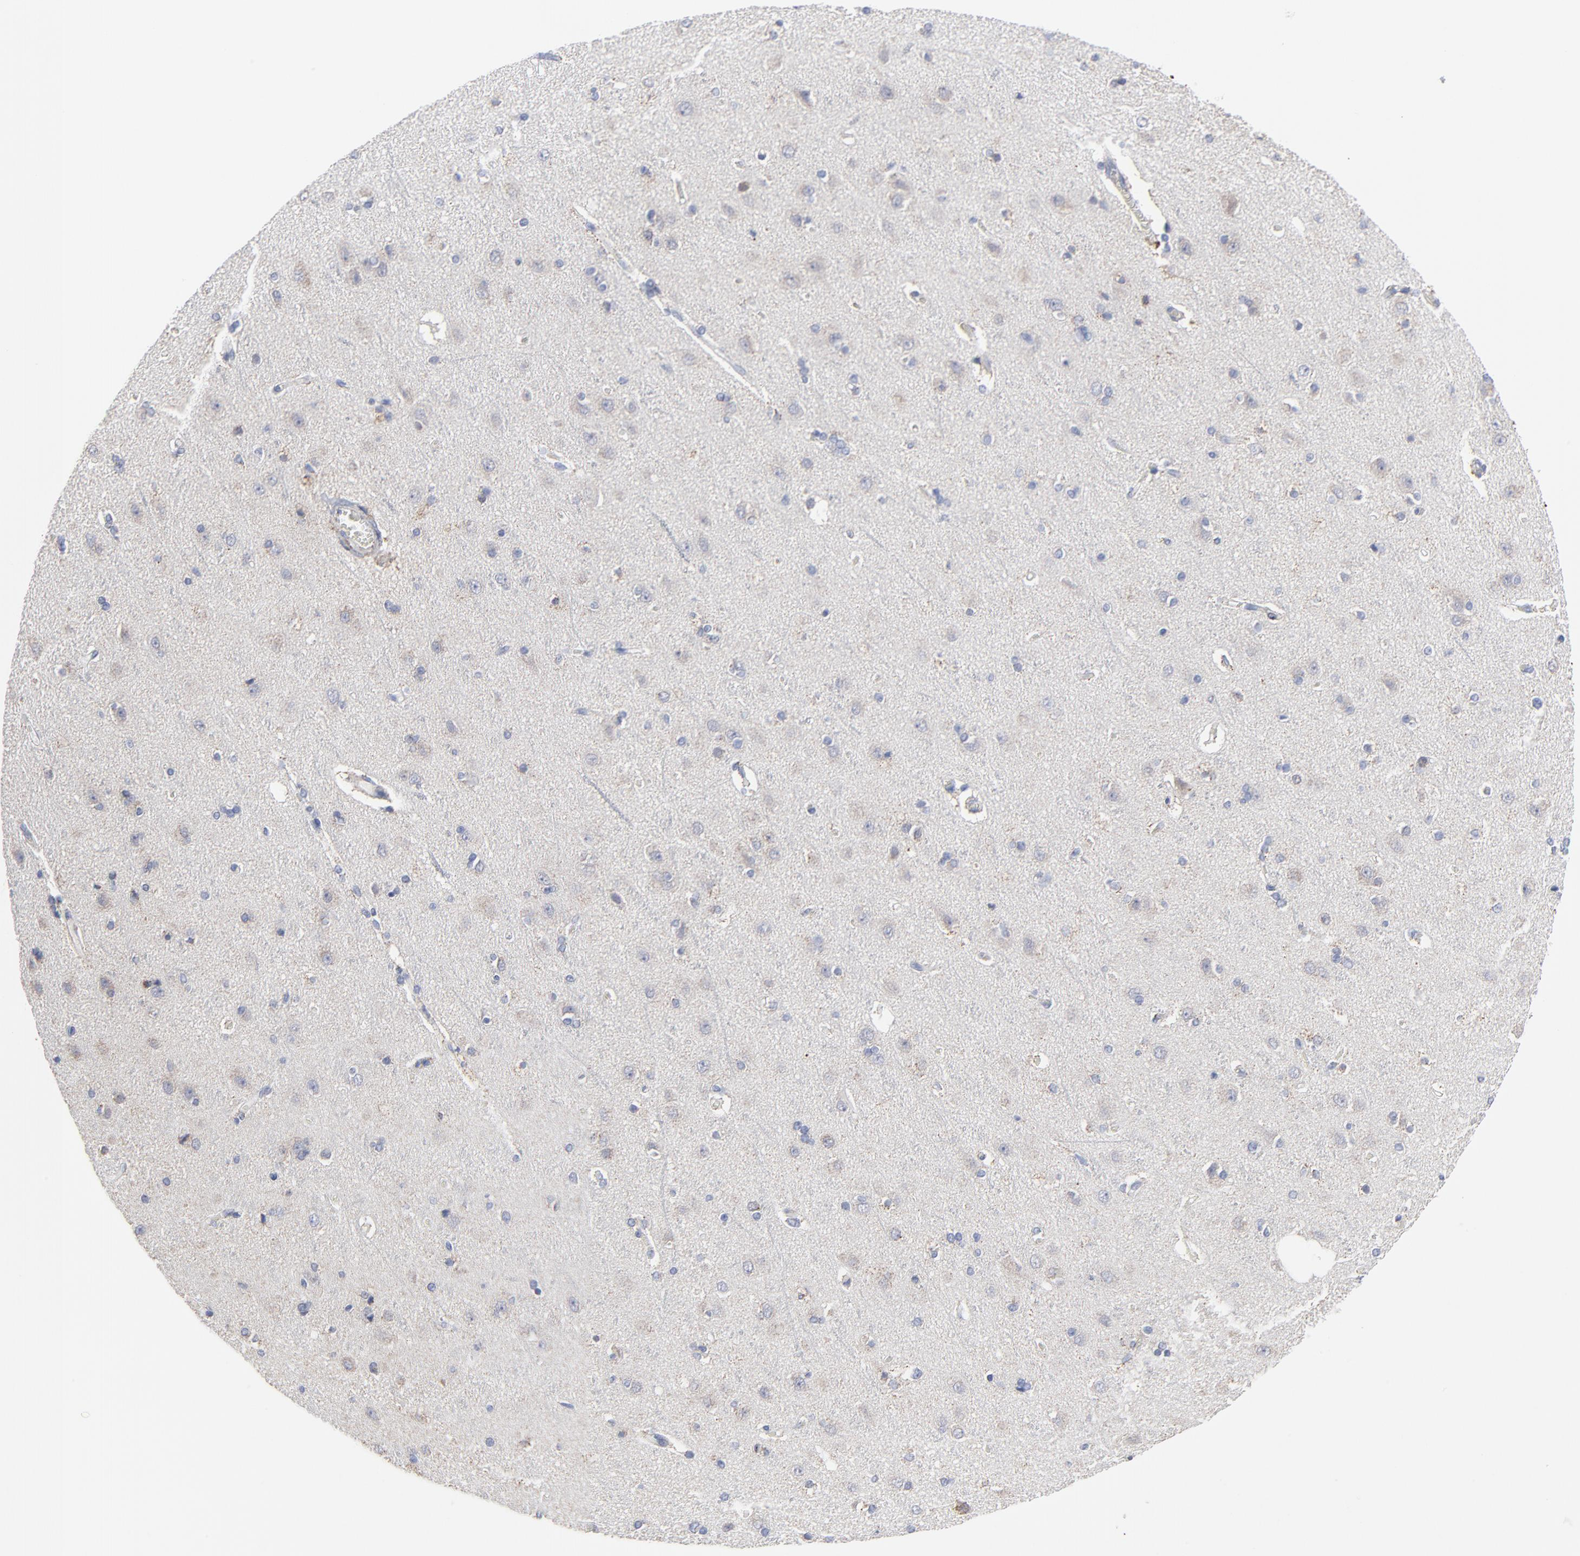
{"staining": {"intensity": "negative", "quantity": "none", "location": "none"}, "tissue": "cerebral cortex", "cell_type": "Endothelial cells", "image_type": "normal", "snomed": [{"axis": "morphology", "description": "Normal tissue, NOS"}, {"axis": "topography", "description": "Cerebral cortex"}], "caption": "Immunohistochemistry image of unremarkable cerebral cortex: human cerebral cortex stained with DAB (3,3'-diaminobenzidine) exhibits no significant protein staining in endothelial cells. (Brightfield microscopy of DAB immunohistochemistry (IHC) at high magnification).", "gene": "TXNRD2", "patient": {"sex": "female", "age": 54}}